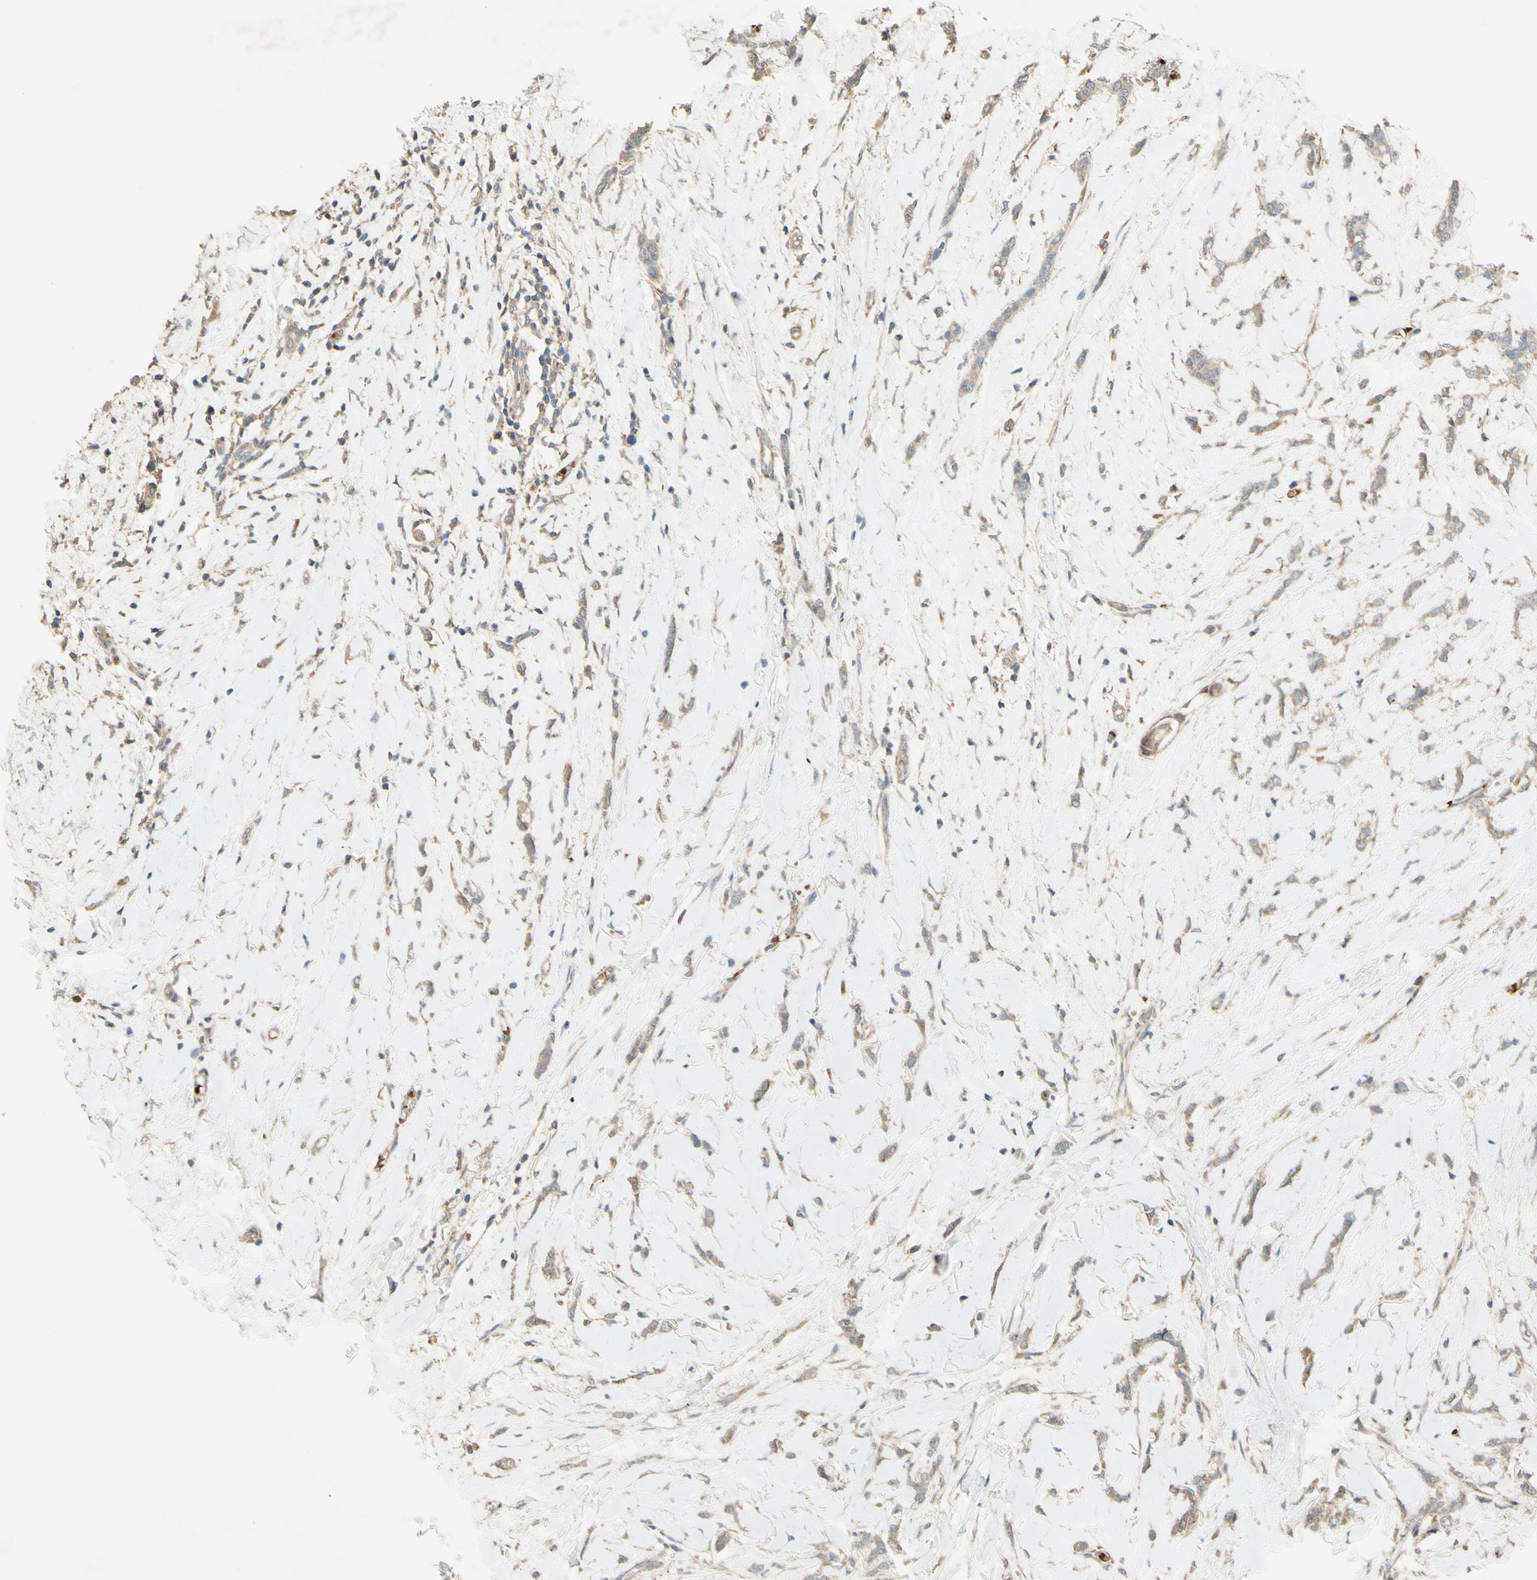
{"staining": {"intensity": "weak", "quantity": ">75%", "location": "cytoplasmic/membranous"}, "tissue": "breast cancer", "cell_type": "Tumor cells", "image_type": "cancer", "snomed": [{"axis": "morphology", "description": "Lobular carcinoma"}, {"axis": "topography", "description": "Skin"}, {"axis": "topography", "description": "Breast"}], "caption": "Tumor cells demonstrate weak cytoplasmic/membranous positivity in approximately >75% of cells in breast cancer. Using DAB (brown) and hematoxylin (blue) stains, captured at high magnification using brightfield microscopy.", "gene": "ADAM17", "patient": {"sex": "female", "age": 46}}